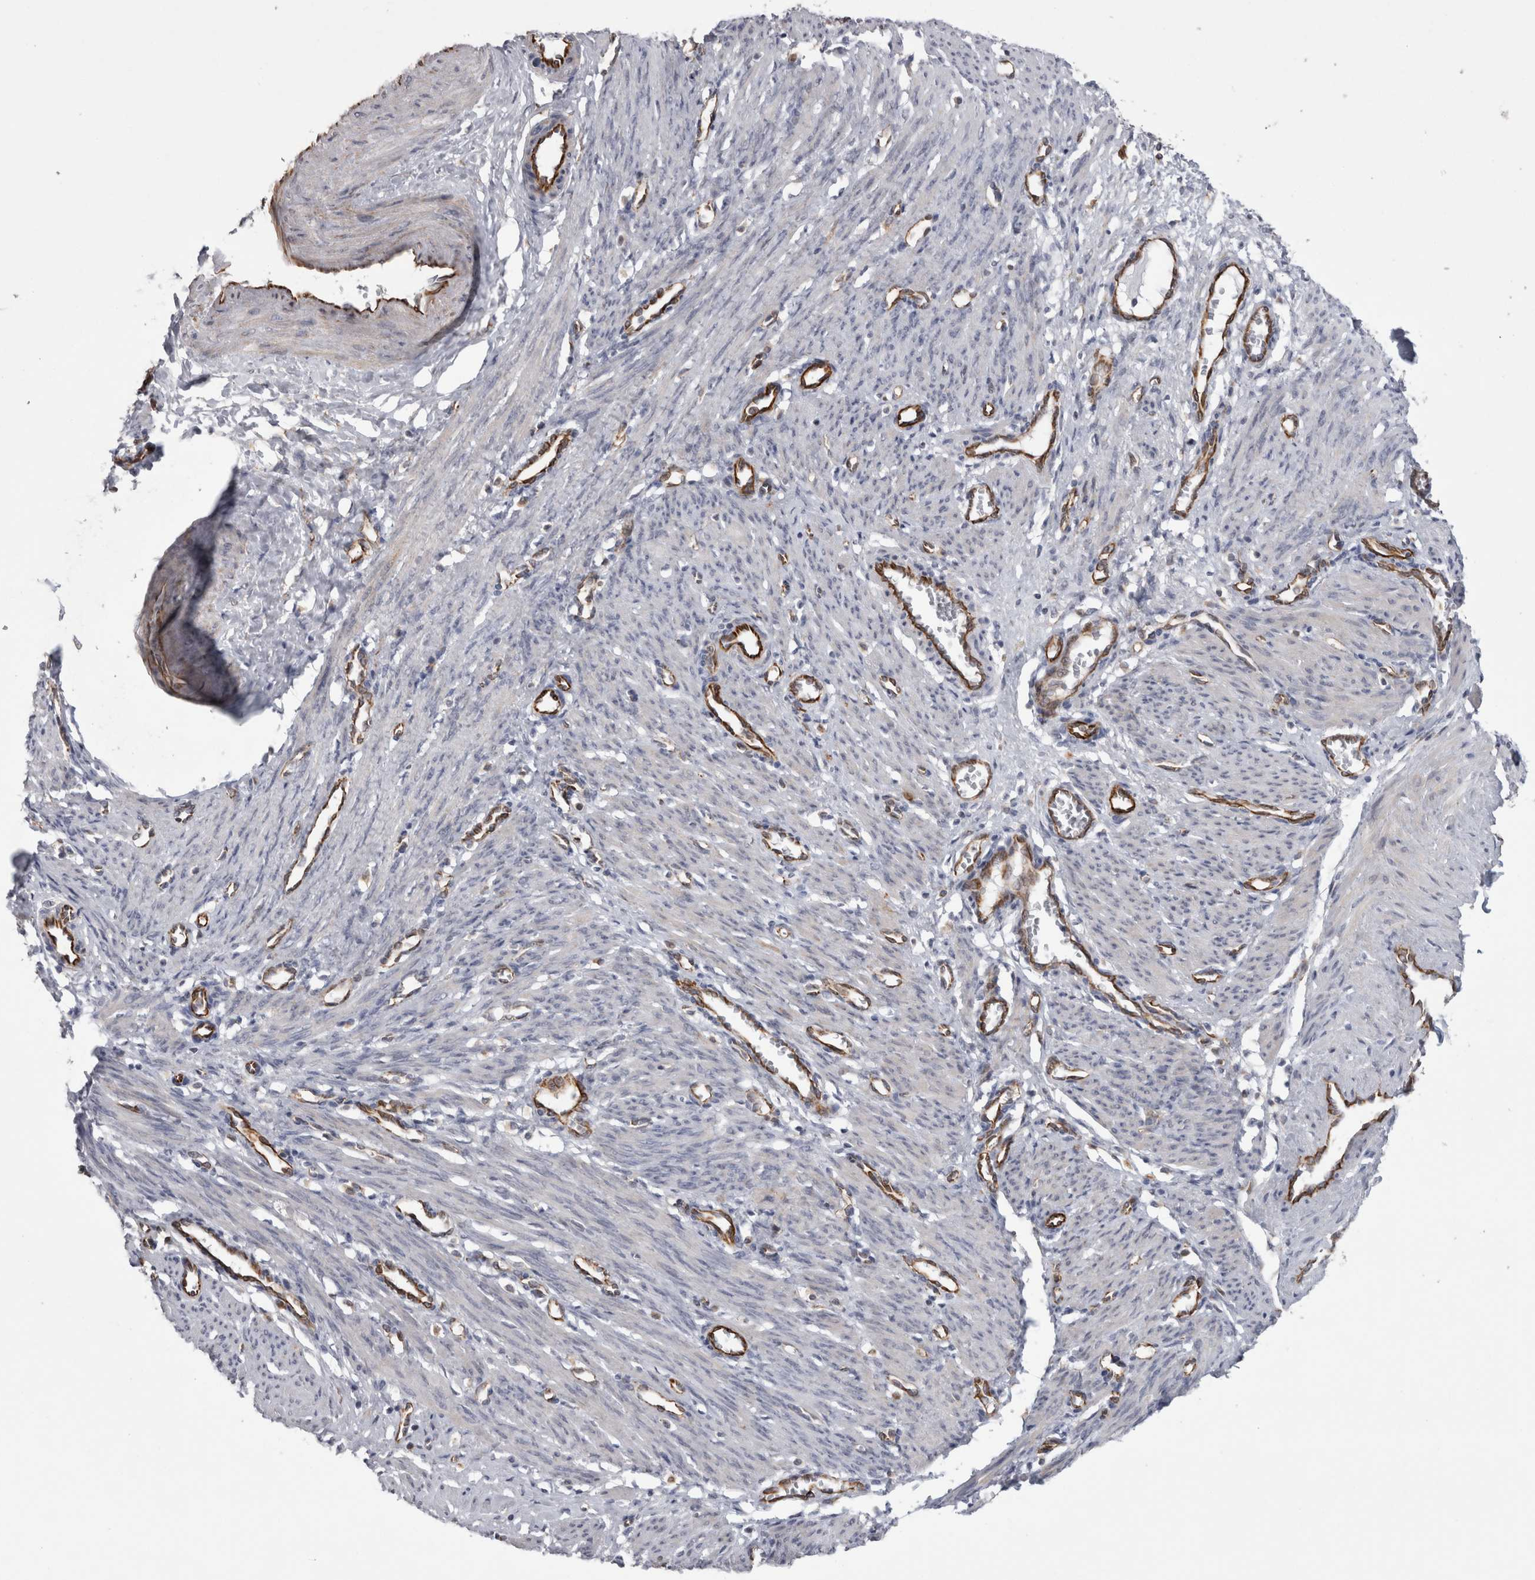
{"staining": {"intensity": "weak", "quantity": "25%-75%", "location": "cytoplasmic/membranous"}, "tissue": "smooth muscle", "cell_type": "Smooth muscle cells", "image_type": "normal", "snomed": [{"axis": "morphology", "description": "Normal tissue, NOS"}, {"axis": "topography", "description": "Endometrium"}], "caption": "Smooth muscle cells exhibit low levels of weak cytoplasmic/membranous staining in about 25%-75% of cells in normal smooth muscle. (DAB (3,3'-diaminobenzidine) = brown stain, brightfield microscopy at high magnification).", "gene": "ACOT7", "patient": {"sex": "female", "age": 33}}